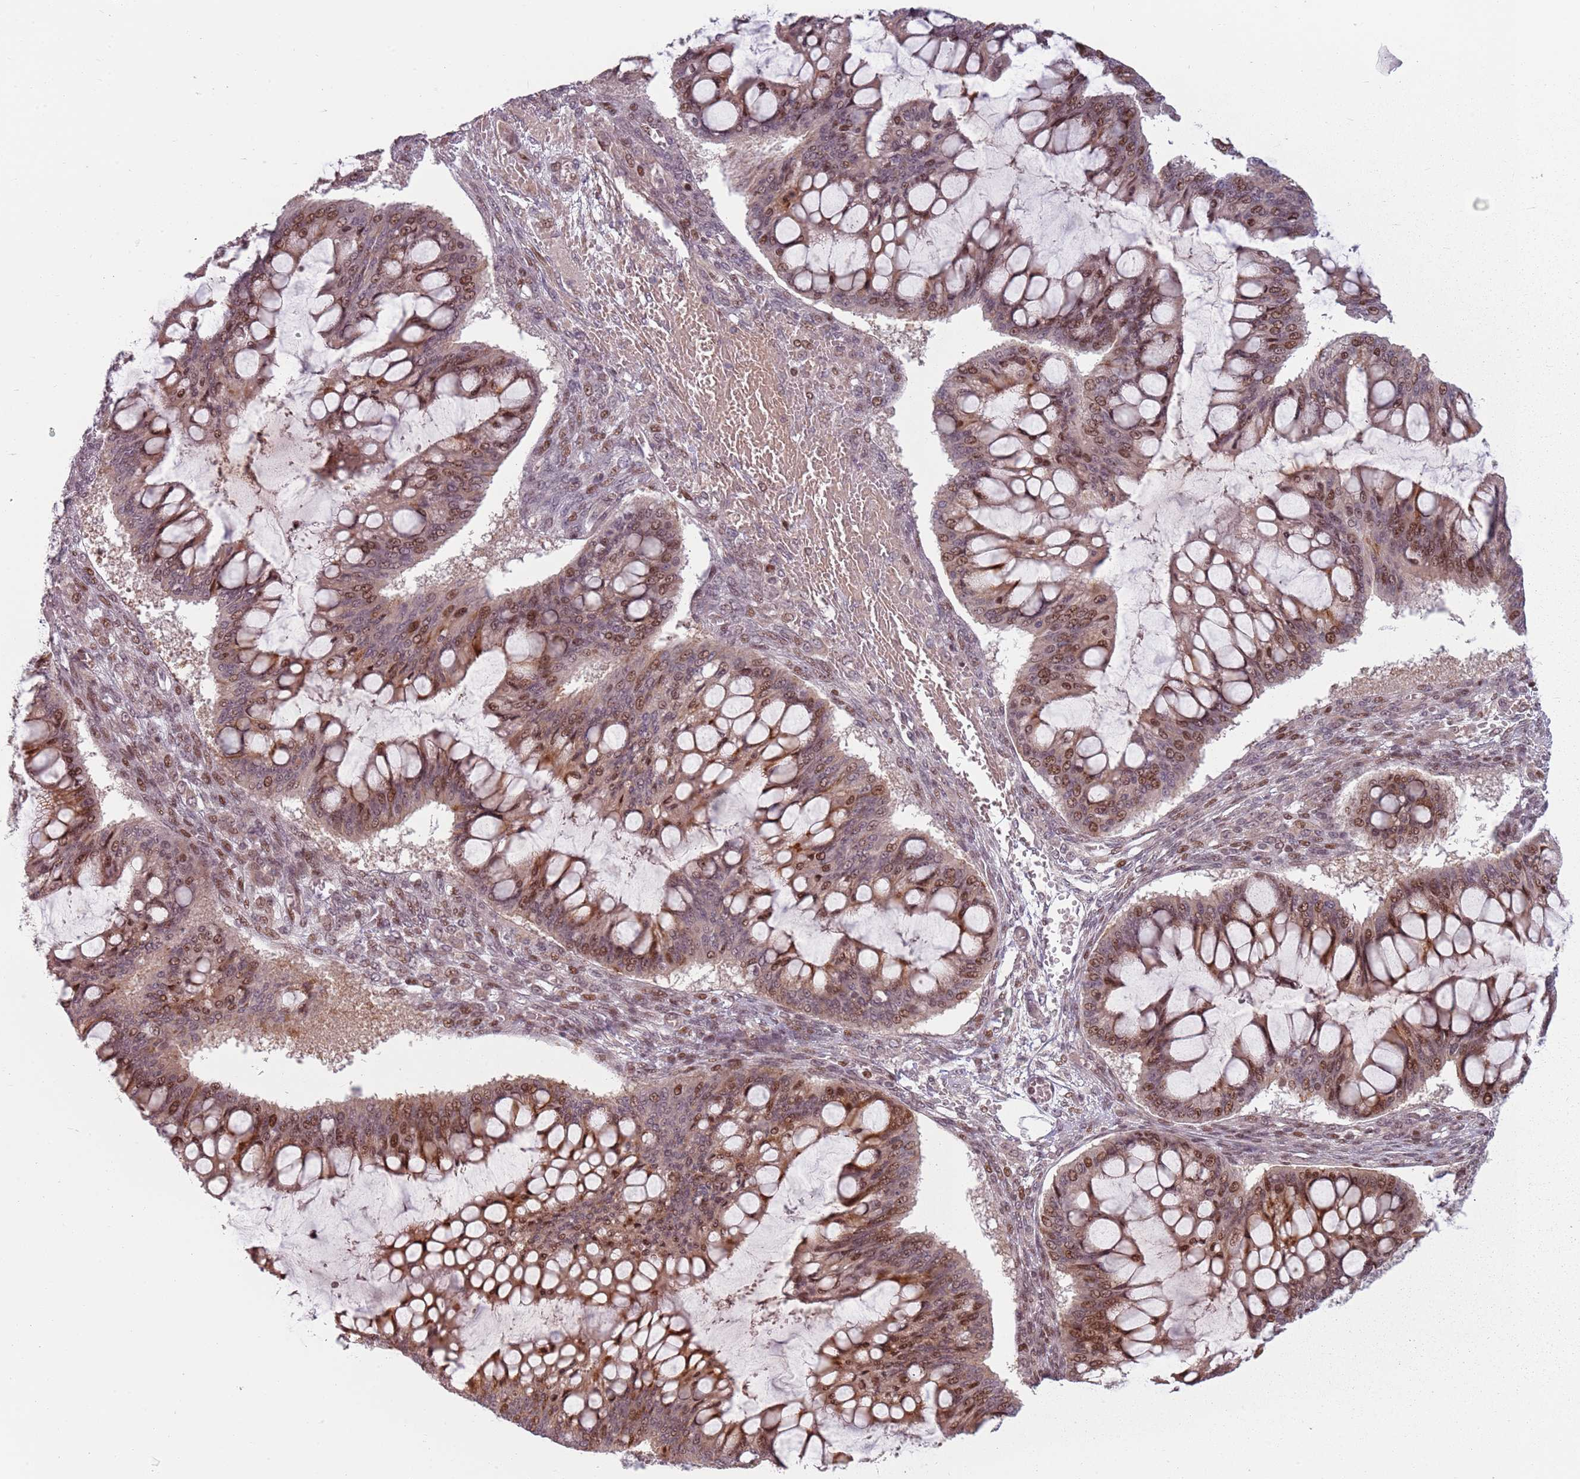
{"staining": {"intensity": "moderate", "quantity": ">75%", "location": "cytoplasmic/membranous,nuclear"}, "tissue": "ovarian cancer", "cell_type": "Tumor cells", "image_type": "cancer", "snomed": [{"axis": "morphology", "description": "Cystadenocarcinoma, mucinous, NOS"}, {"axis": "topography", "description": "Ovary"}], "caption": "Ovarian cancer (mucinous cystadenocarcinoma) stained with a brown dye reveals moderate cytoplasmic/membranous and nuclear positive positivity in about >75% of tumor cells.", "gene": "ADGRG1", "patient": {"sex": "female", "age": 73}}